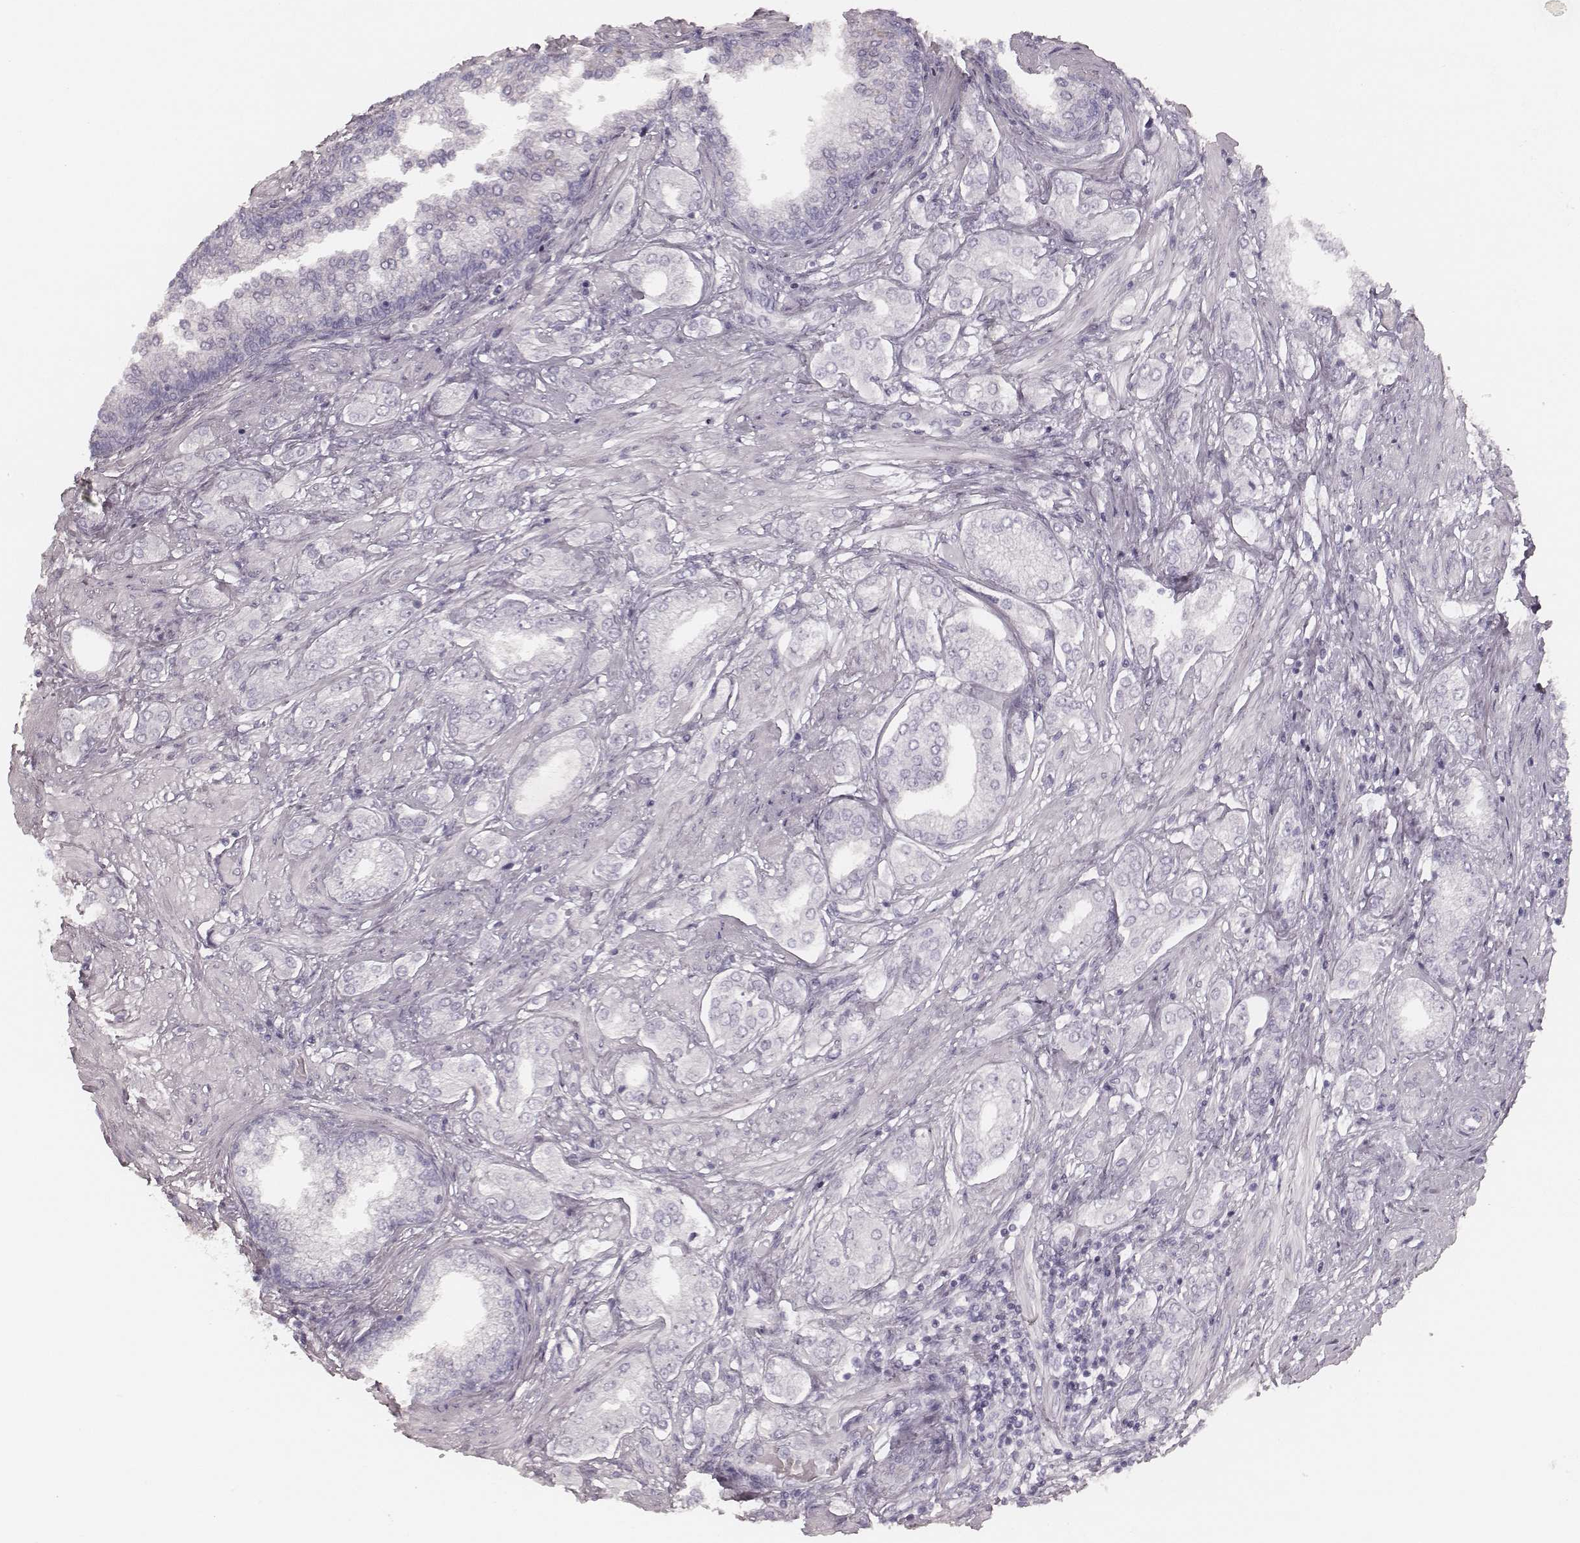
{"staining": {"intensity": "negative", "quantity": "none", "location": "none"}, "tissue": "prostate cancer", "cell_type": "Tumor cells", "image_type": "cancer", "snomed": [{"axis": "morphology", "description": "Adenocarcinoma, NOS"}, {"axis": "topography", "description": "Prostate"}], "caption": "This micrograph is of prostate cancer stained with IHC to label a protein in brown with the nuclei are counter-stained blue. There is no expression in tumor cells. (Brightfield microscopy of DAB (3,3'-diaminobenzidine) IHC at high magnification).", "gene": "KRT34", "patient": {"sex": "male", "age": 63}}